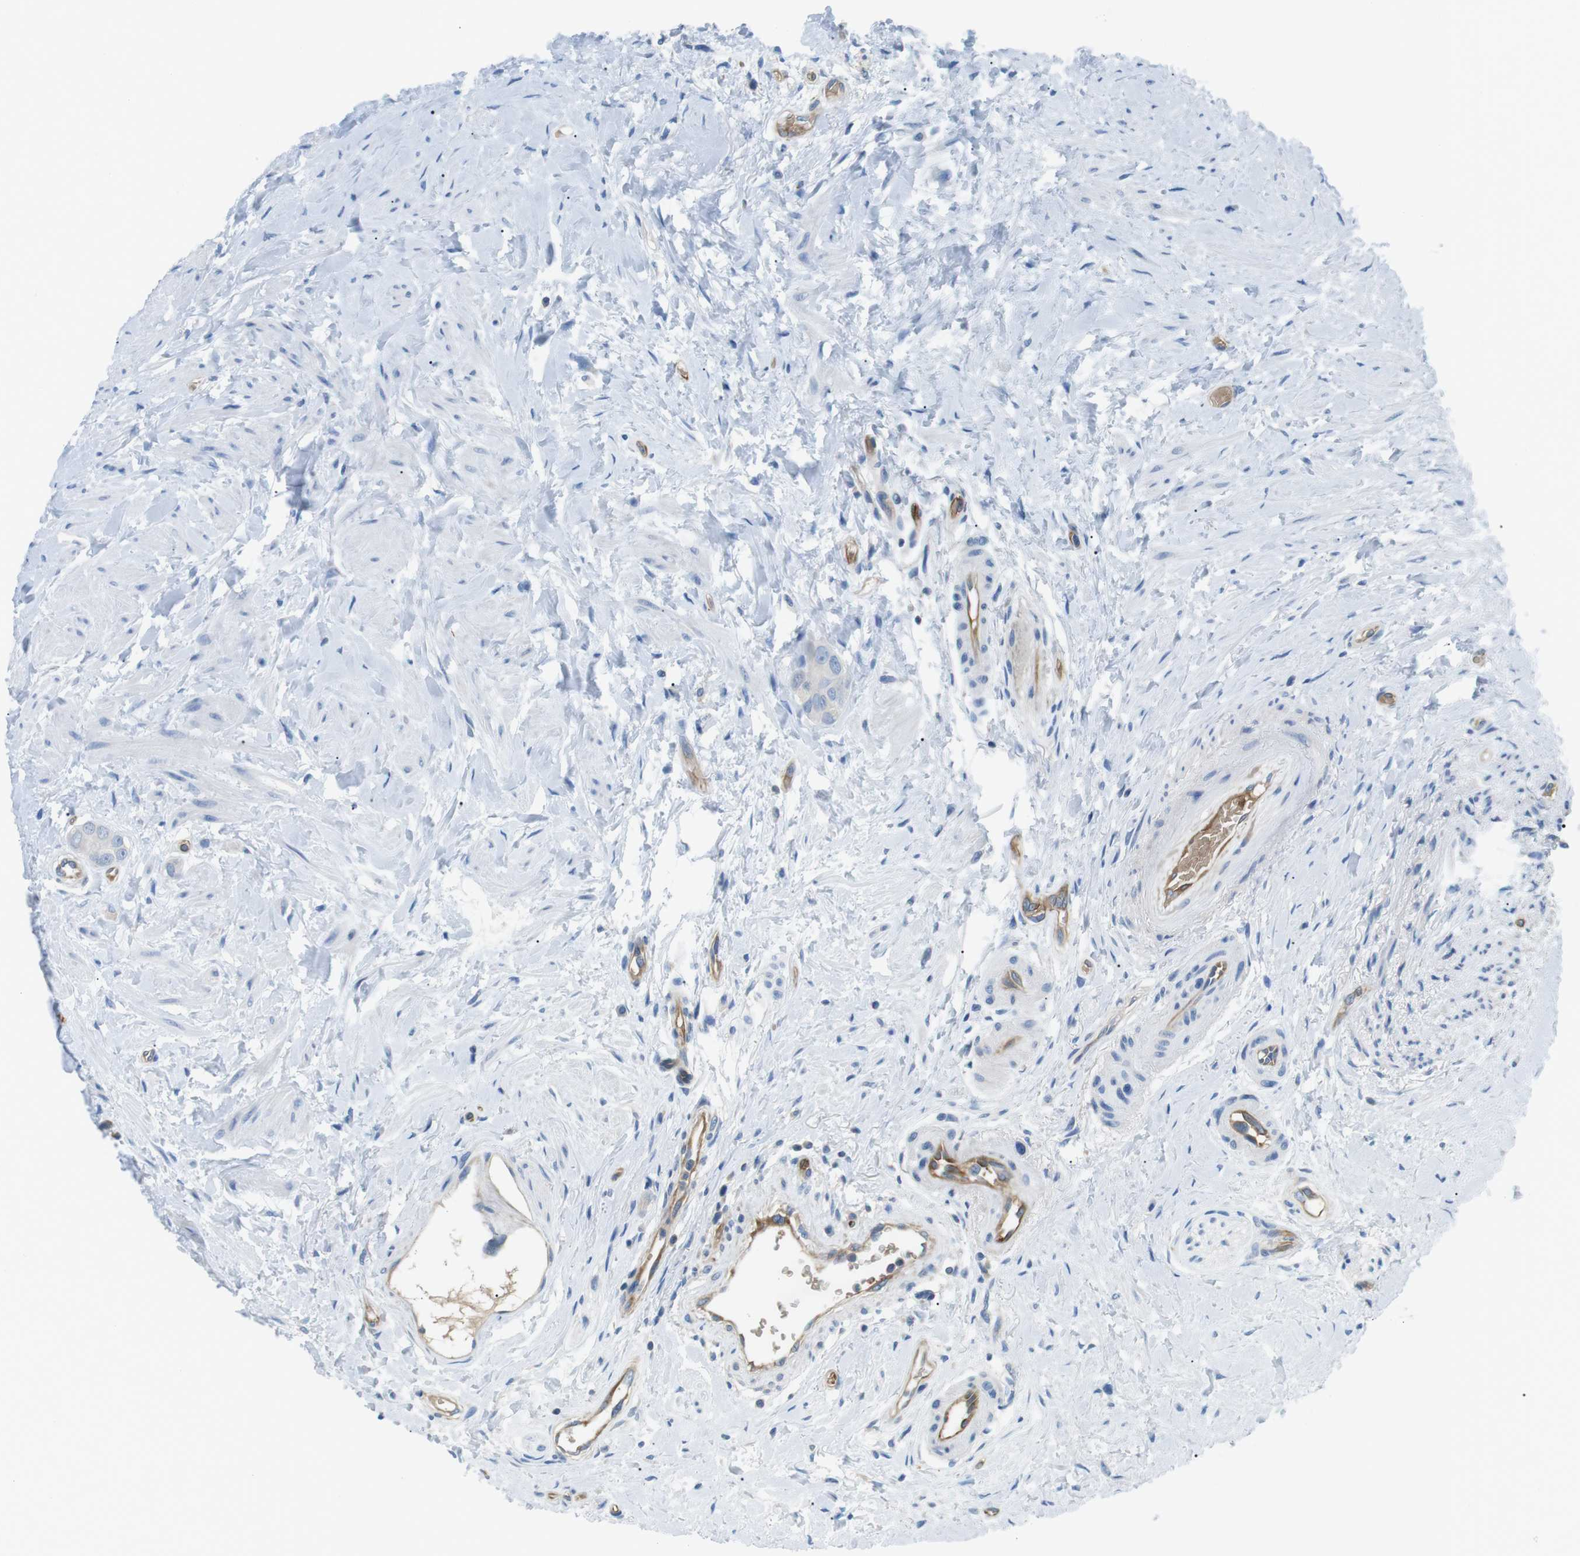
{"staining": {"intensity": "negative", "quantity": "none", "location": "none"}, "tissue": "colorectal cancer", "cell_type": "Tumor cells", "image_type": "cancer", "snomed": [{"axis": "morphology", "description": "Adenocarcinoma, NOS"}, {"axis": "topography", "description": "Rectum"}], "caption": "An image of colorectal cancer (adenocarcinoma) stained for a protein demonstrates no brown staining in tumor cells. (DAB (3,3'-diaminobenzidine) immunohistochemistry (IHC) visualized using brightfield microscopy, high magnification).", "gene": "ADCY10", "patient": {"sex": "male", "age": 51}}